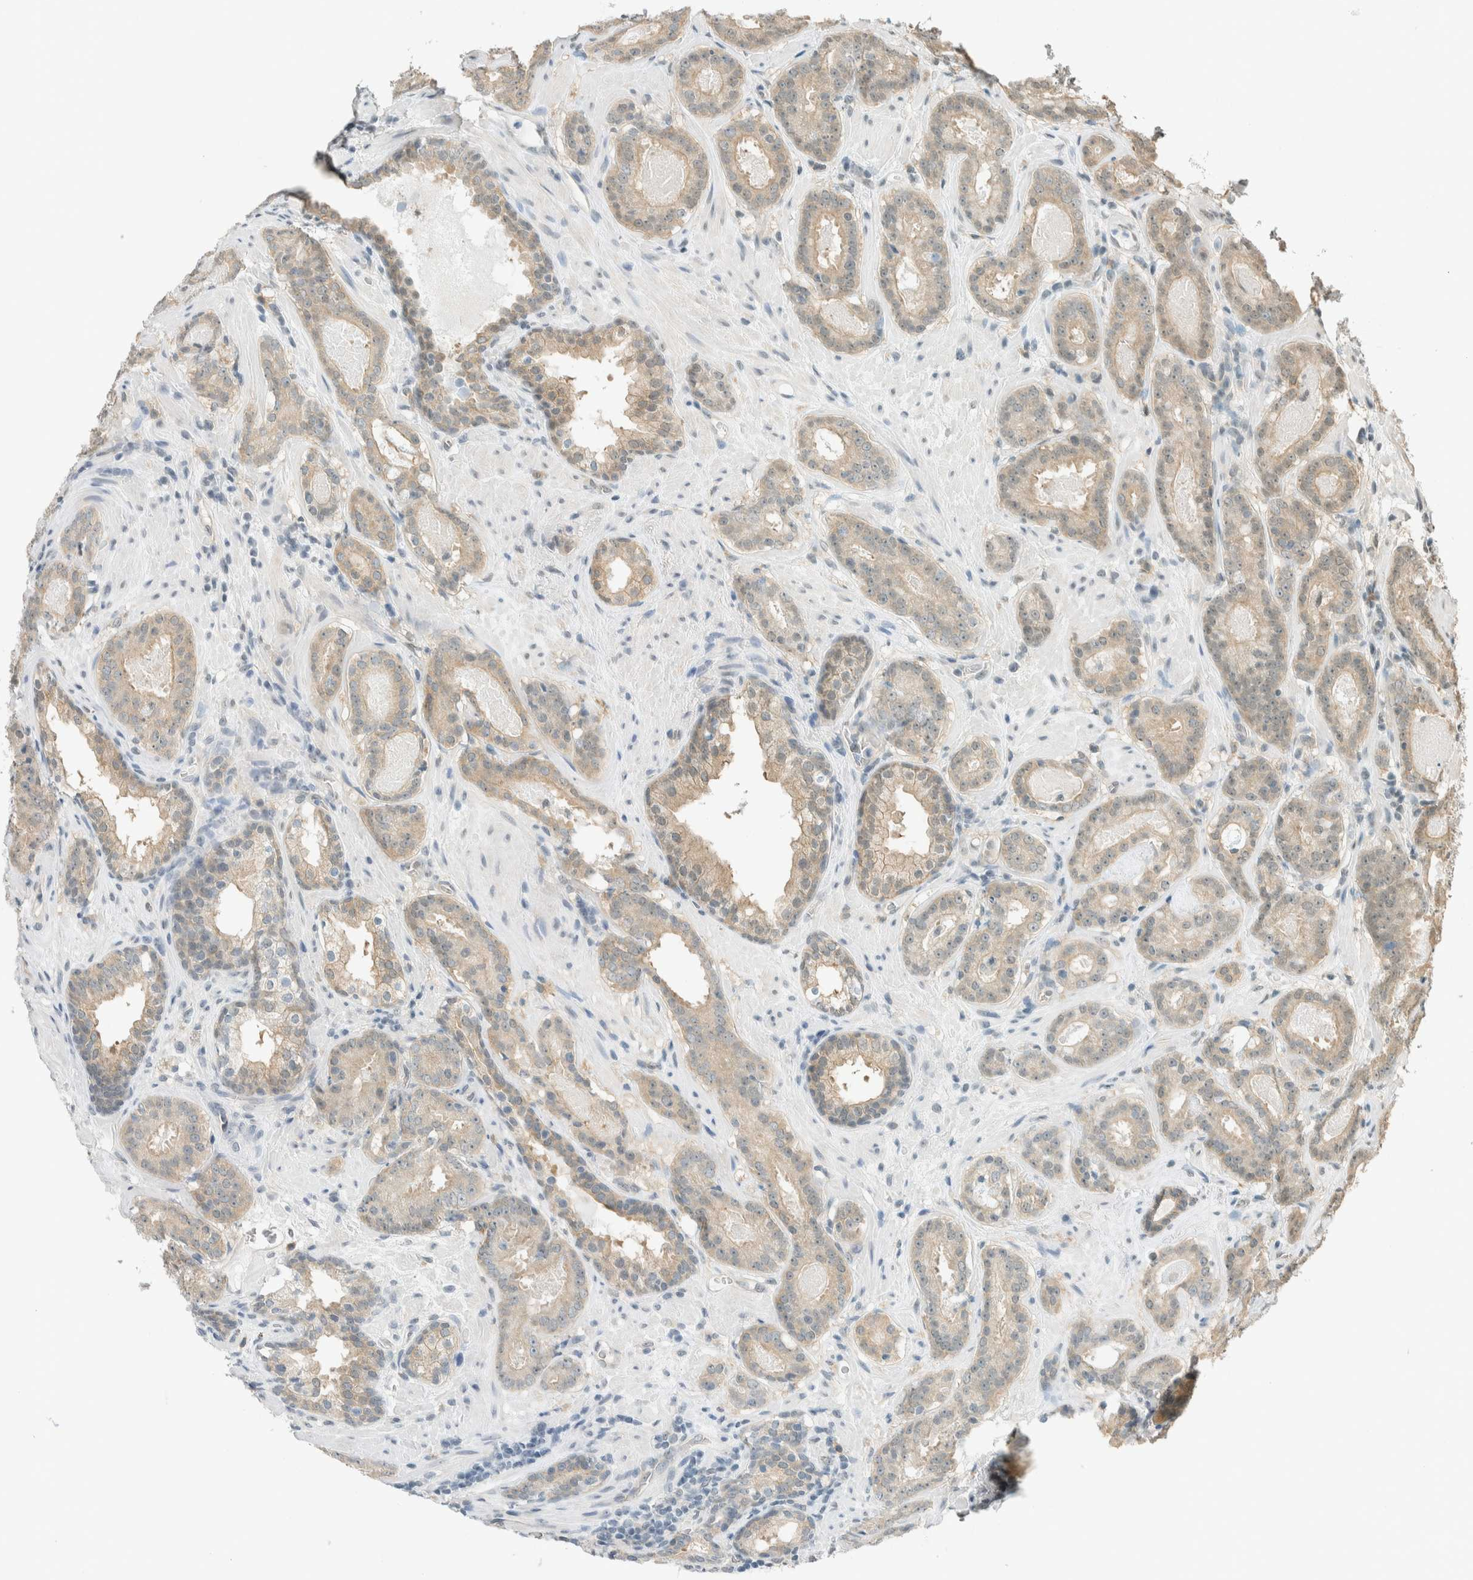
{"staining": {"intensity": "weak", "quantity": ">75%", "location": "cytoplasmic/membranous"}, "tissue": "prostate cancer", "cell_type": "Tumor cells", "image_type": "cancer", "snomed": [{"axis": "morphology", "description": "Adenocarcinoma, Low grade"}, {"axis": "topography", "description": "Prostate"}], "caption": "Prostate adenocarcinoma (low-grade) stained with IHC reveals weak cytoplasmic/membranous expression in approximately >75% of tumor cells. (Brightfield microscopy of DAB IHC at high magnification).", "gene": "NIBAN2", "patient": {"sex": "male", "age": 69}}